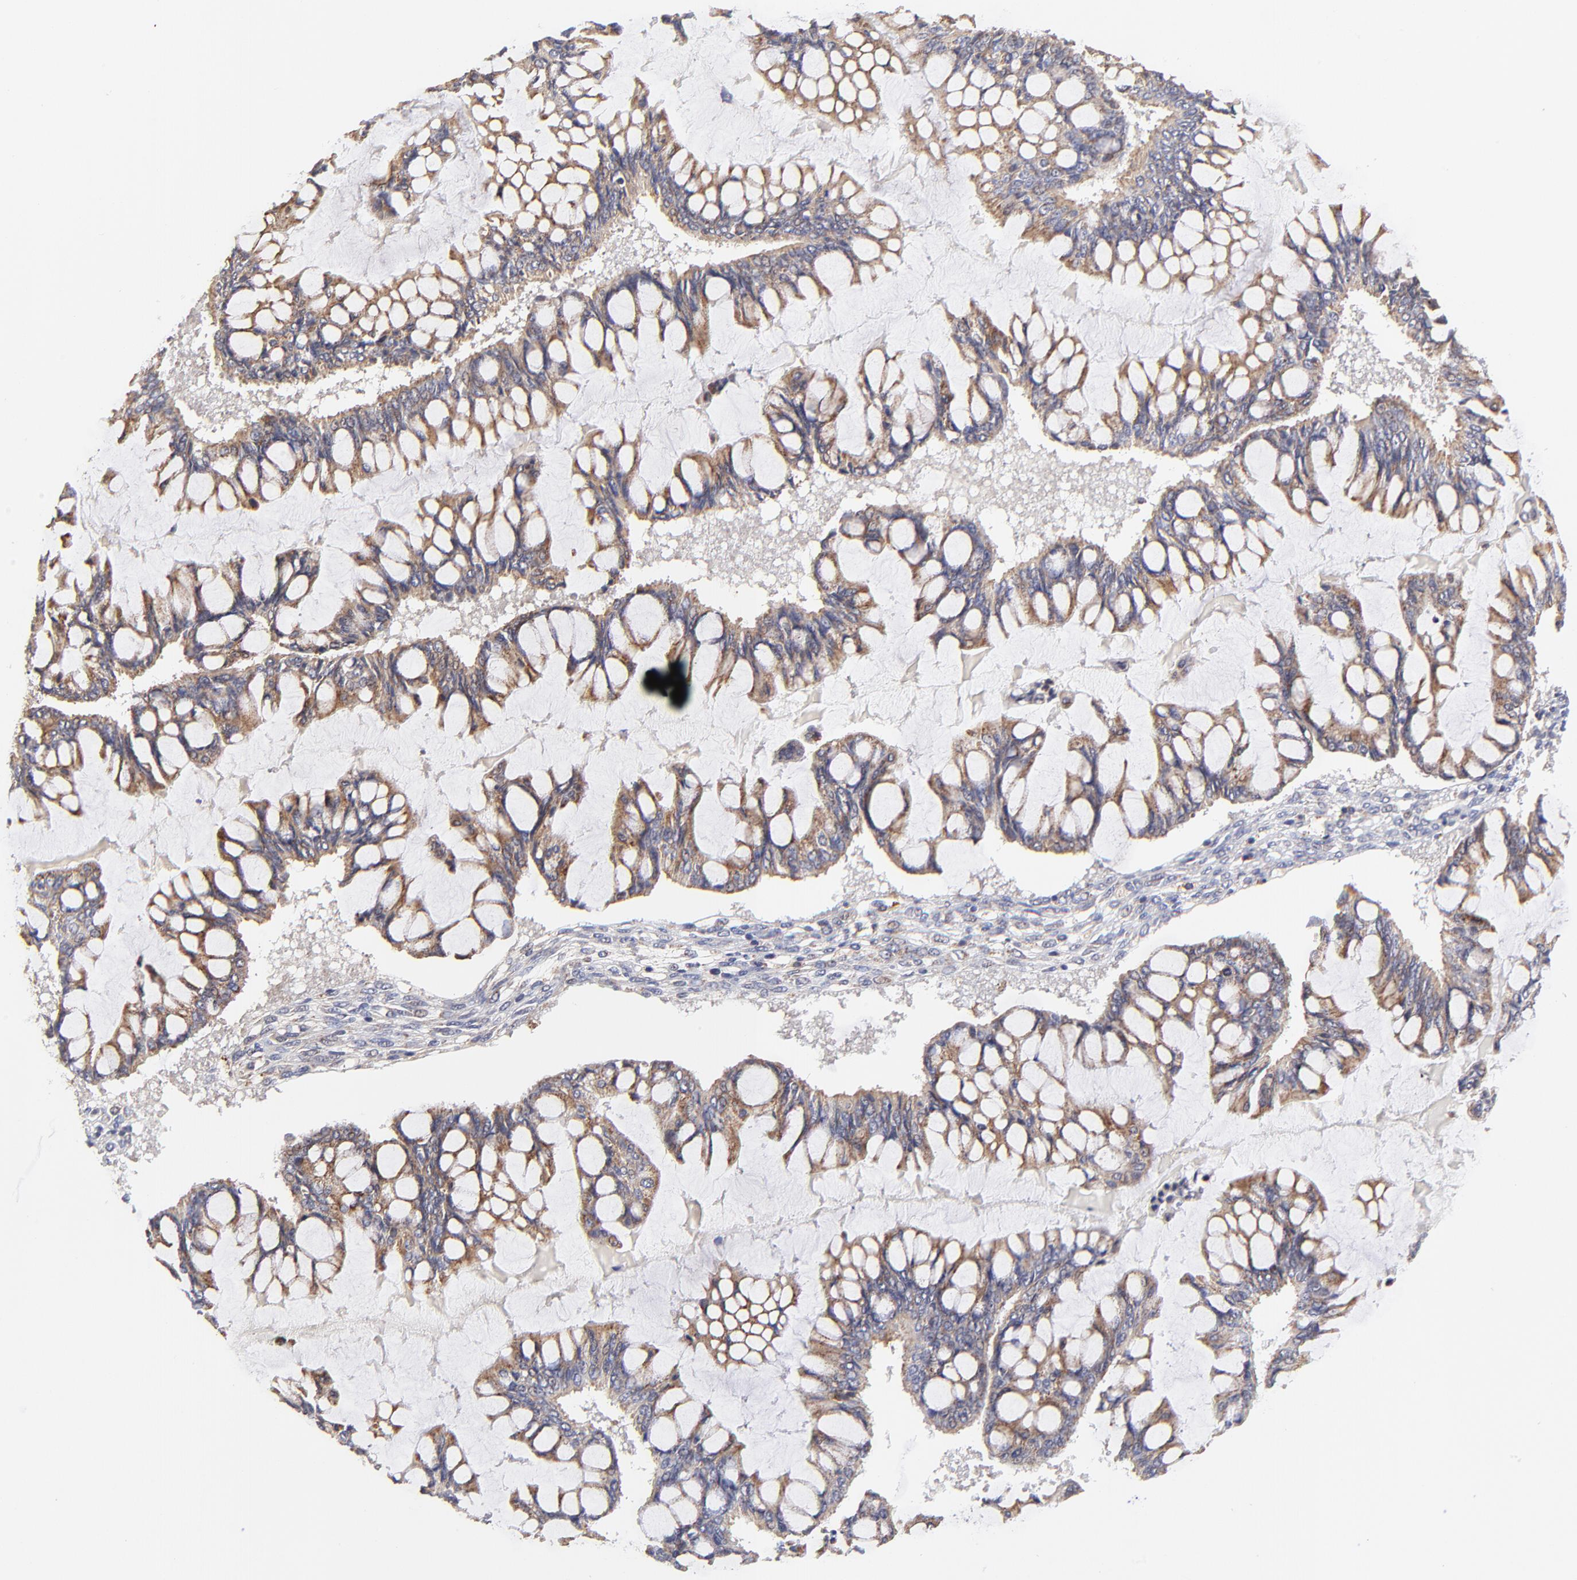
{"staining": {"intensity": "weak", "quantity": ">75%", "location": "cytoplasmic/membranous"}, "tissue": "ovarian cancer", "cell_type": "Tumor cells", "image_type": "cancer", "snomed": [{"axis": "morphology", "description": "Cystadenocarcinoma, mucinous, NOS"}, {"axis": "topography", "description": "Ovary"}], "caption": "DAB (3,3'-diaminobenzidine) immunohistochemical staining of human ovarian mucinous cystadenocarcinoma demonstrates weak cytoplasmic/membranous protein expression in approximately >75% of tumor cells.", "gene": "MAP2K7", "patient": {"sex": "female", "age": 73}}